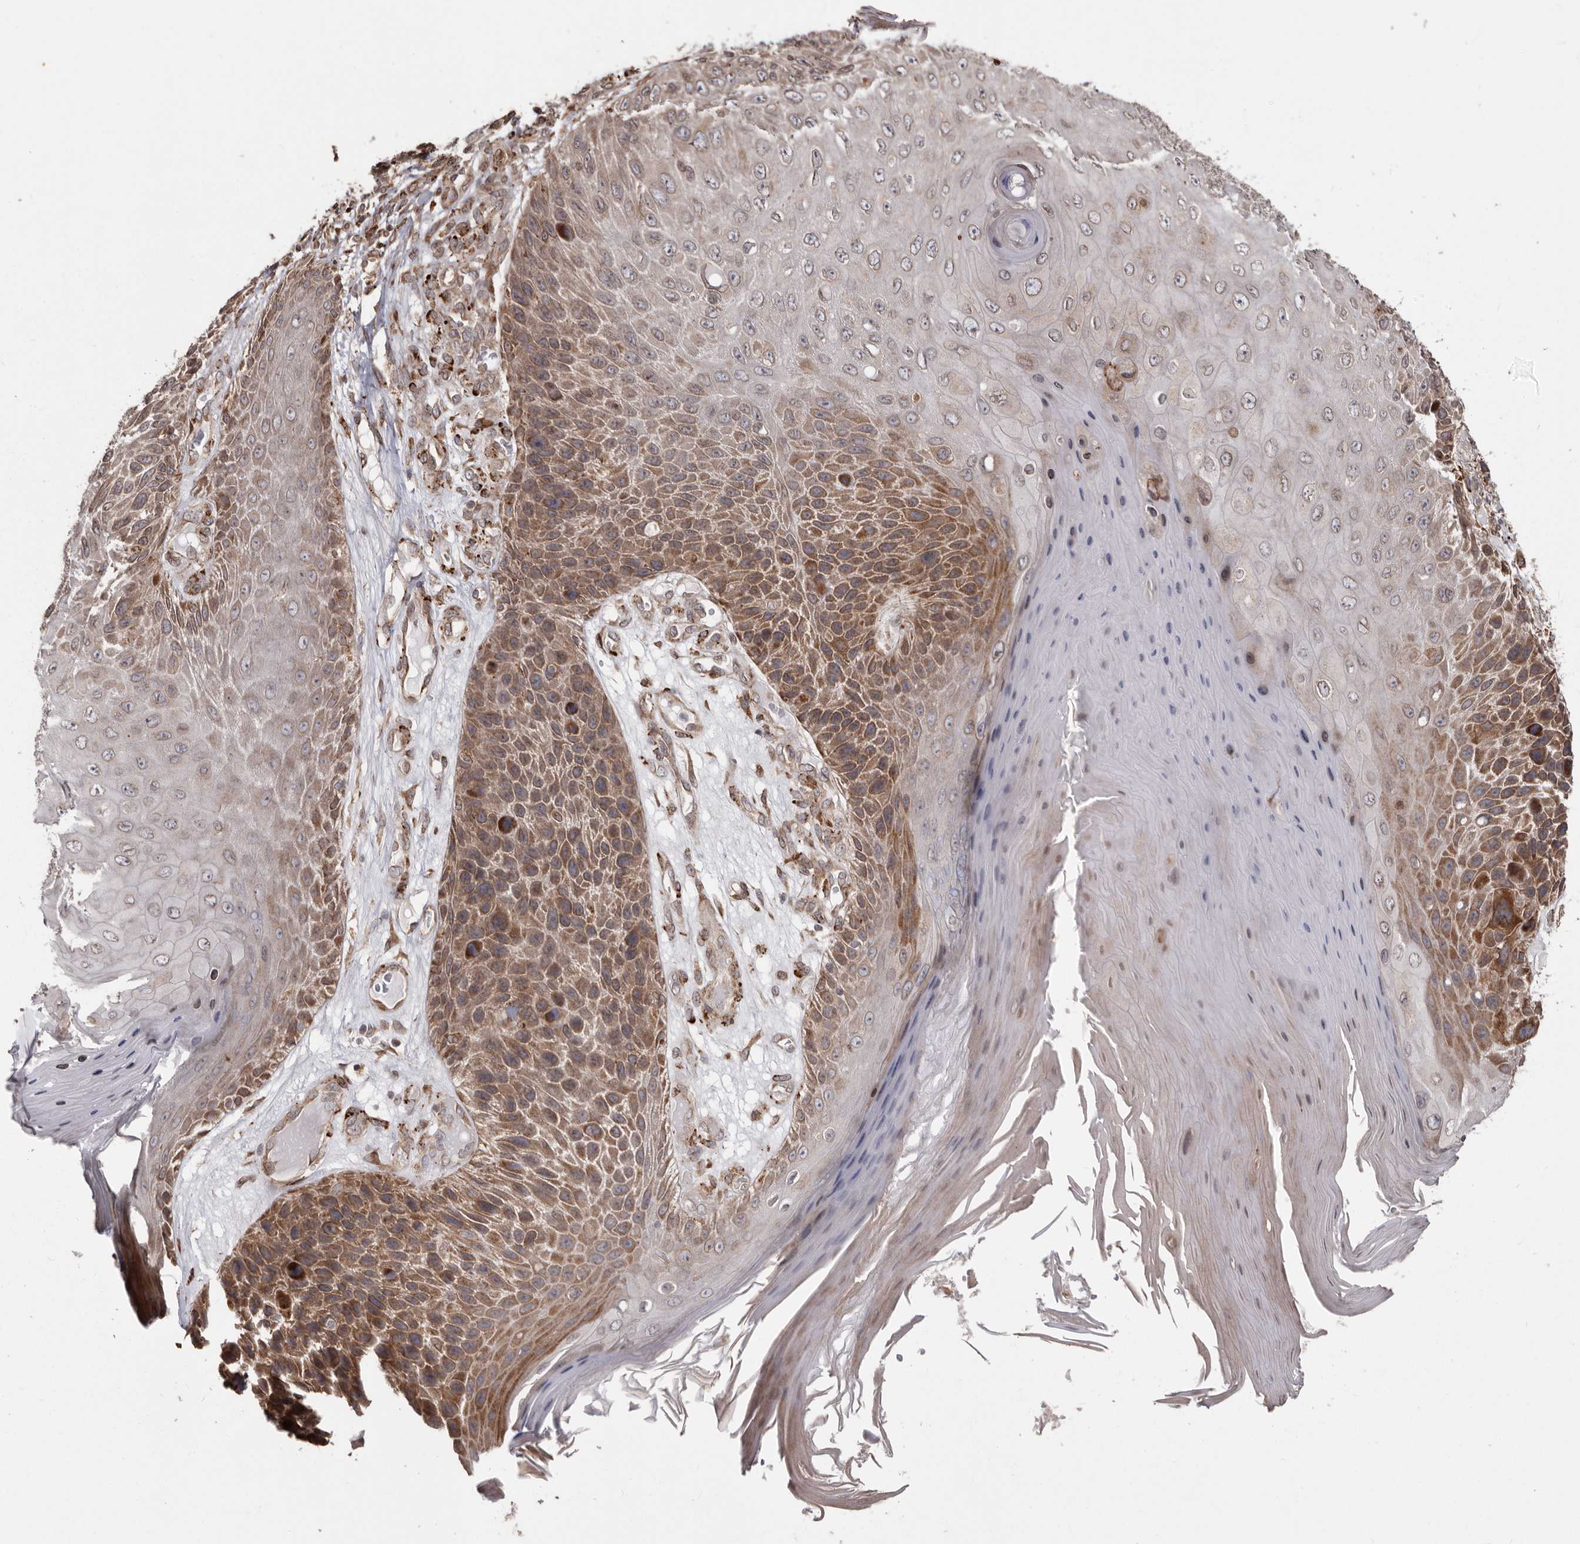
{"staining": {"intensity": "moderate", "quantity": "25%-75%", "location": "cytoplasmic/membranous"}, "tissue": "skin cancer", "cell_type": "Tumor cells", "image_type": "cancer", "snomed": [{"axis": "morphology", "description": "Squamous cell carcinoma, NOS"}, {"axis": "topography", "description": "Skin"}], "caption": "This photomicrograph displays IHC staining of human skin cancer (squamous cell carcinoma), with medium moderate cytoplasmic/membranous expression in approximately 25%-75% of tumor cells.", "gene": "NUP43", "patient": {"sex": "female", "age": 88}}